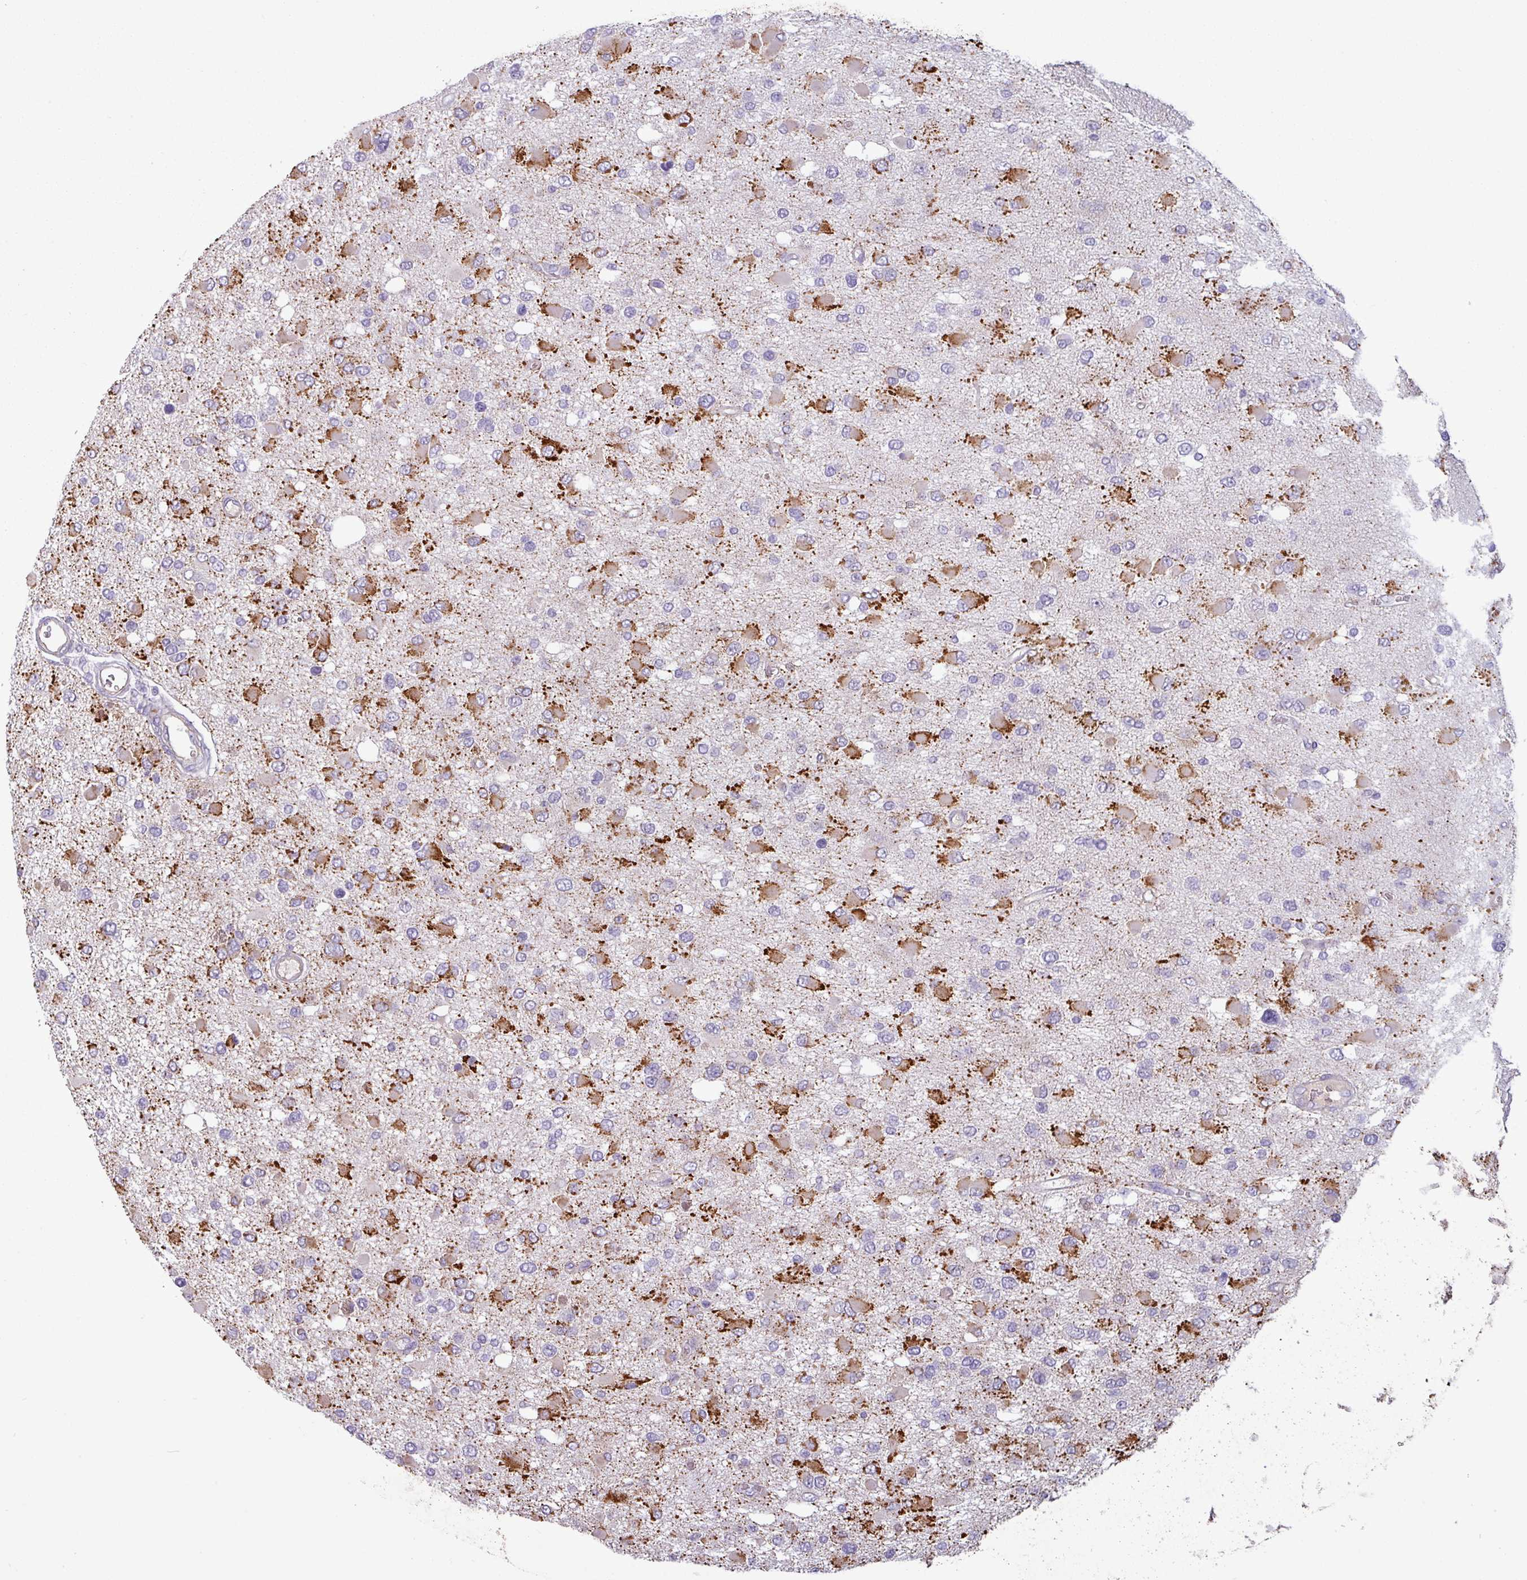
{"staining": {"intensity": "strong", "quantity": "<25%", "location": "cytoplasmic/membranous"}, "tissue": "glioma", "cell_type": "Tumor cells", "image_type": "cancer", "snomed": [{"axis": "morphology", "description": "Glioma, malignant, High grade"}, {"axis": "topography", "description": "Brain"}], "caption": "Protein expression analysis of glioma reveals strong cytoplasmic/membranous positivity in about <25% of tumor cells.", "gene": "CD8A", "patient": {"sex": "male", "age": 53}}